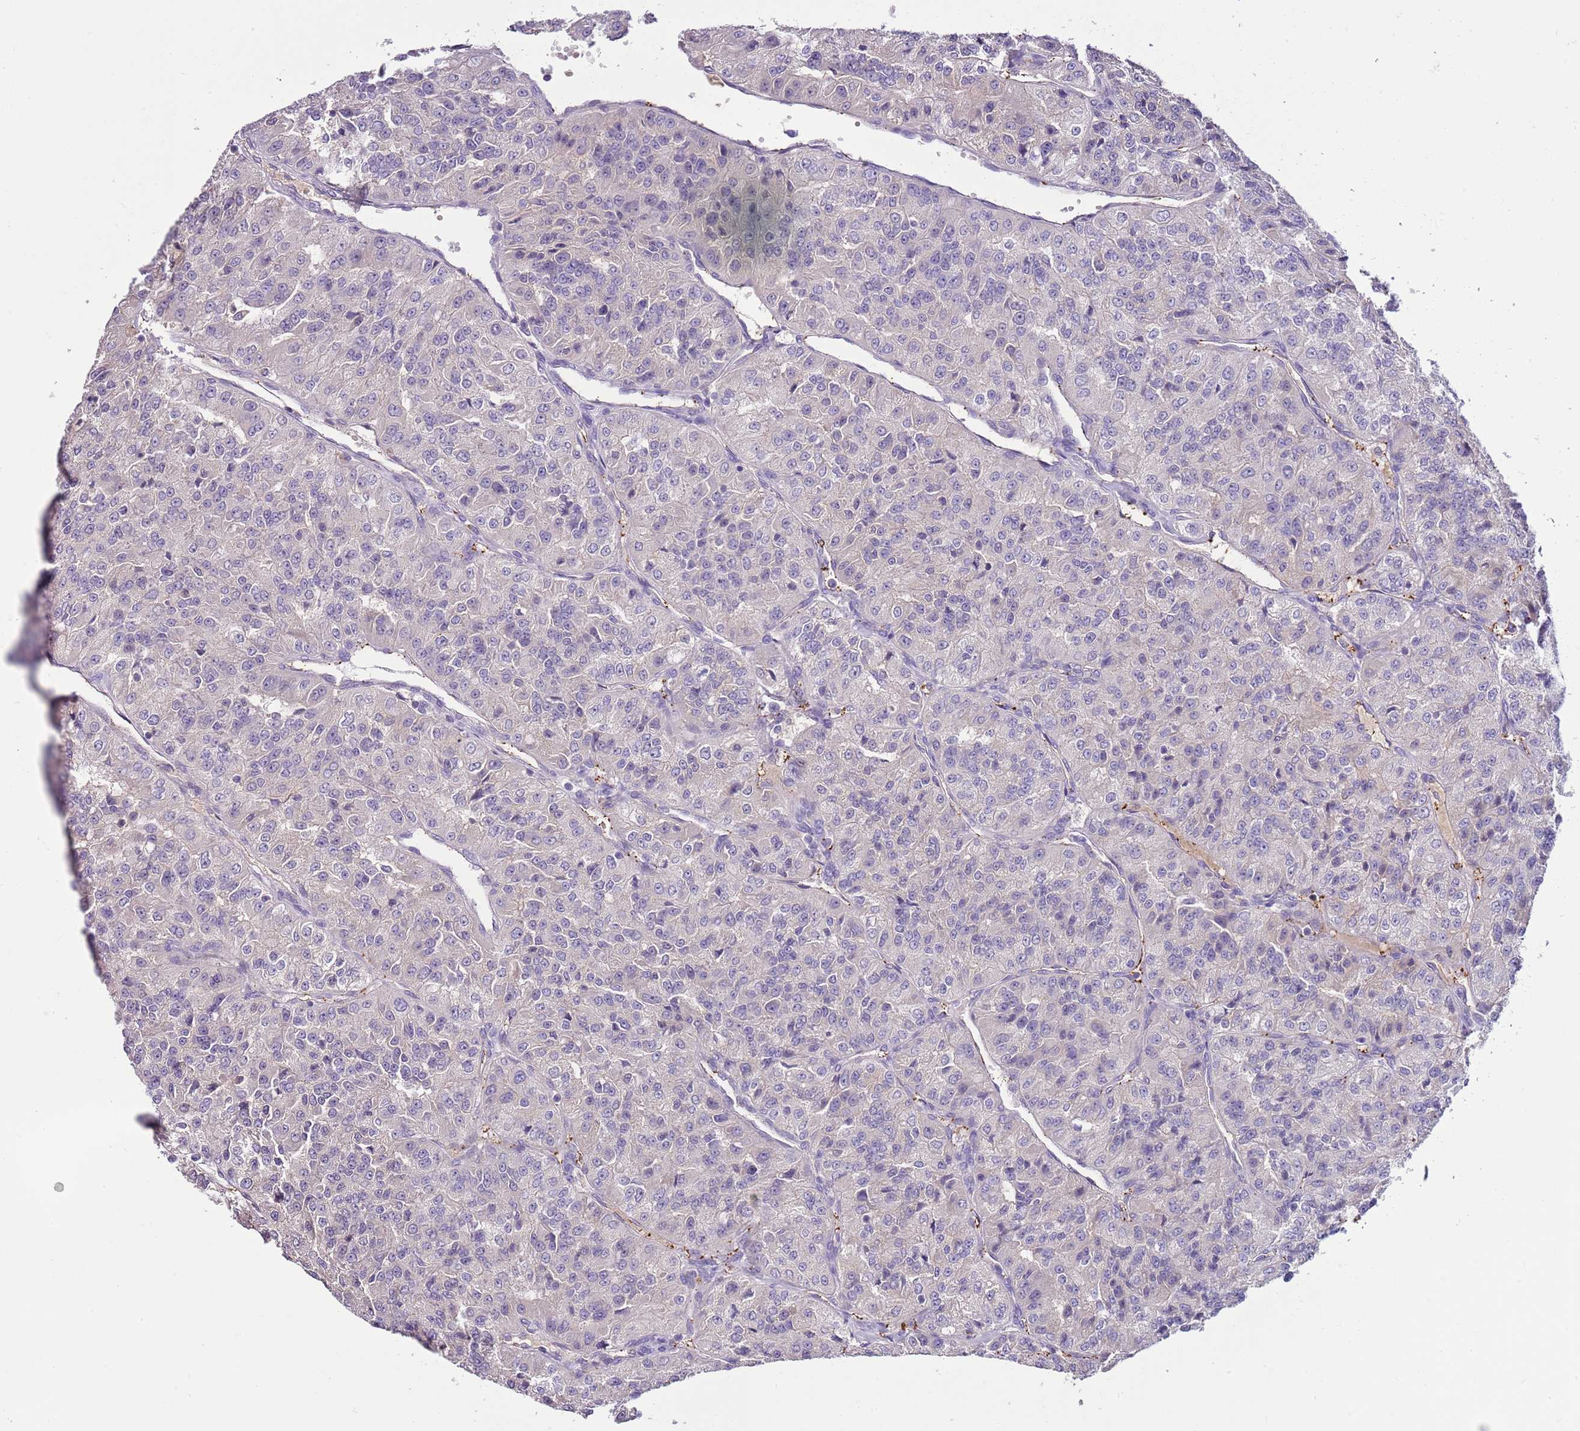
{"staining": {"intensity": "negative", "quantity": "none", "location": "none"}, "tissue": "renal cancer", "cell_type": "Tumor cells", "image_type": "cancer", "snomed": [{"axis": "morphology", "description": "Adenocarcinoma, NOS"}, {"axis": "topography", "description": "Kidney"}], "caption": "Tumor cells show no significant protein expression in renal cancer.", "gene": "HES3", "patient": {"sex": "female", "age": 63}}